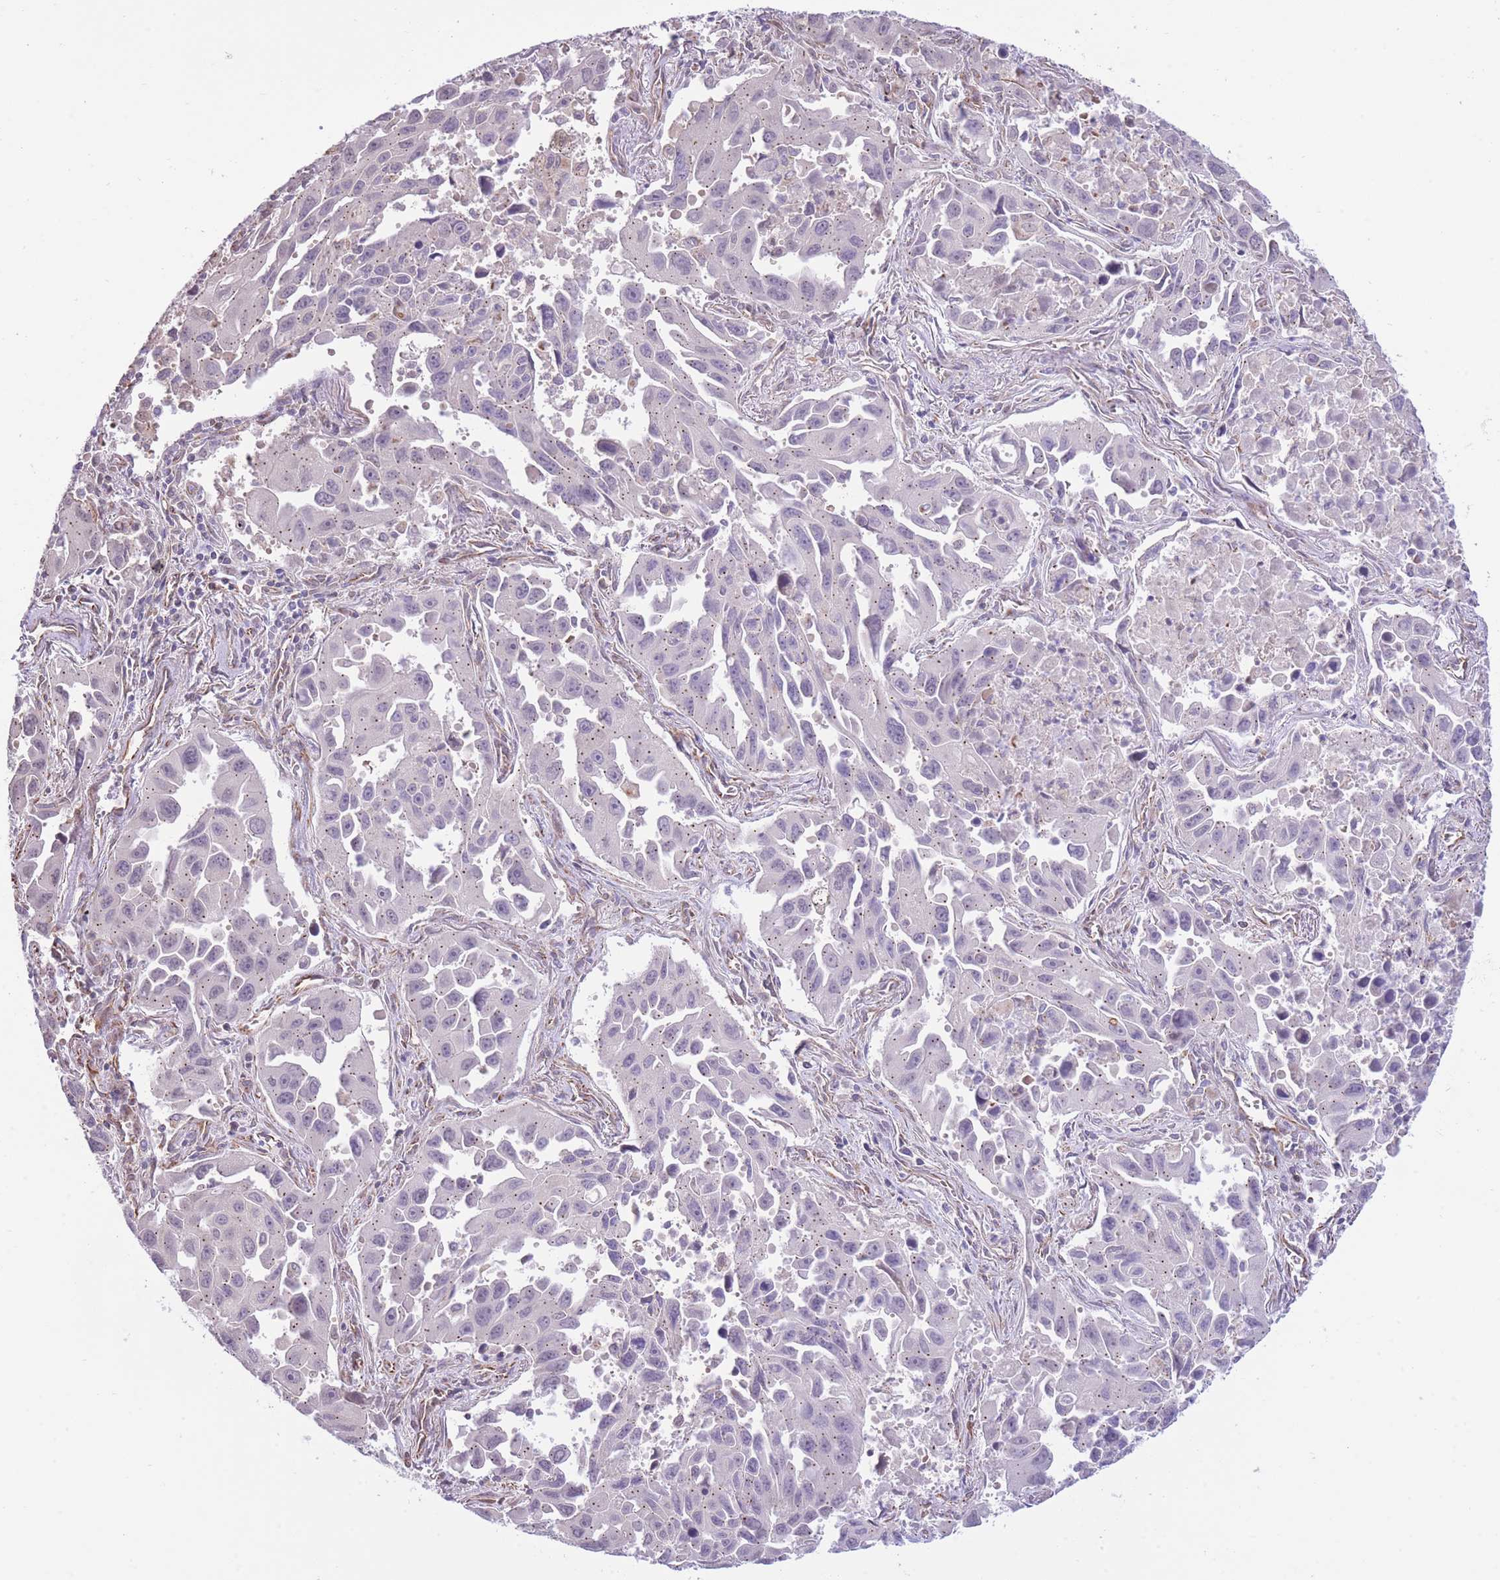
{"staining": {"intensity": "negative", "quantity": "none", "location": "none"}, "tissue": "lung cancer", "cell_type": "Tumor cells", "image_type": "cancer", "snomed": [{"axis": "morphology", "description": "Adenocarcinoma, NOS"}, {"axis": "topography", "description": "Lung"}], "caption": "Tumor cells are negative for protein expression in human lung cancer.", "gene": "PSG8", "patient": {"sex": "male", "age": 66}}